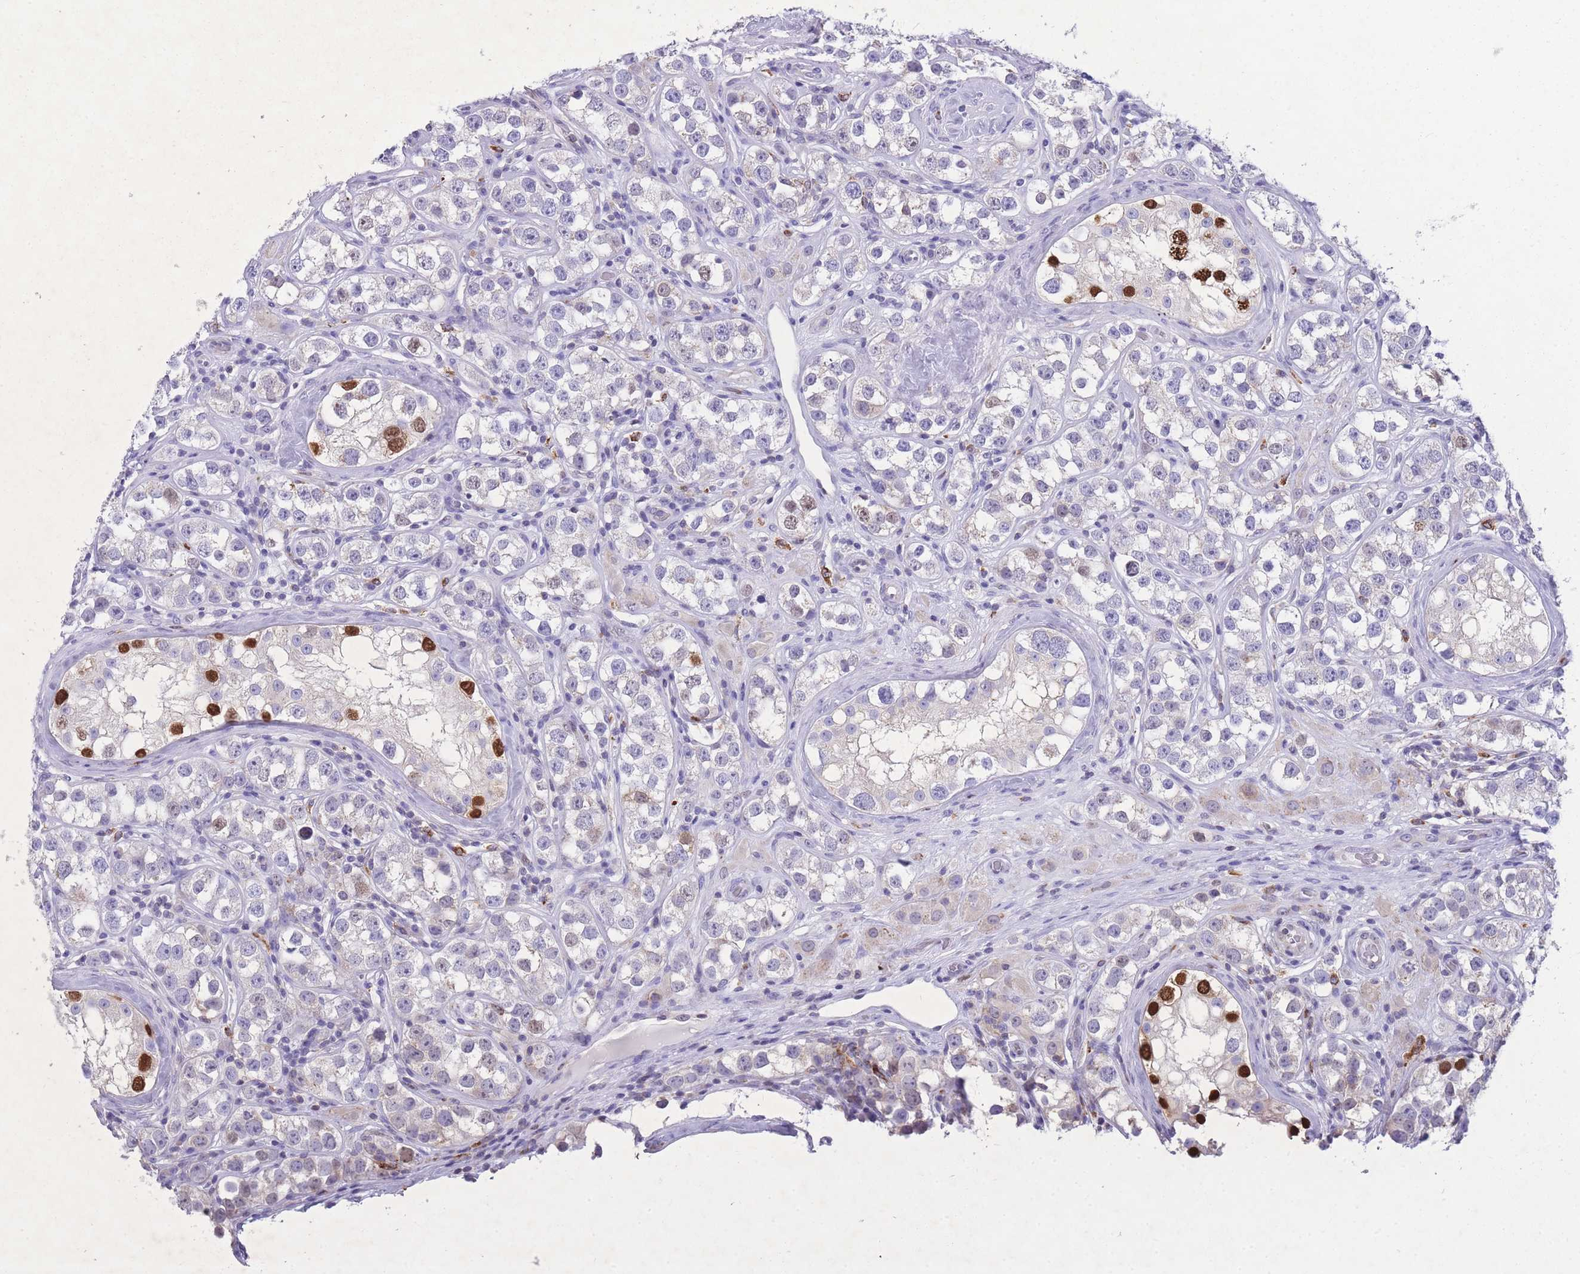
{"staining": {"intensity": "negative", "quantity": "none", "location": "none"}, "tissue": "testis cancer", "cell_type": "Tumor cells", "image_type": "cancer", "snomed": [{"axis": "morphology", "description": "Seminoma, NOS"}, {"axis": "topography", "description": "Testis"}], "caption": "The histopathology image reveals no significant positivity in tumor cells of testis cancer (seminoma). The staining was performed using DAB (3,3'-diaminobenzidine) to visualize the protein expression in brown, while the nuclei were stained in blue with hematoxylin (Magnification: 20x).", "gene": "ZNF662", "patient": {"sex": "male", "age": 28}}